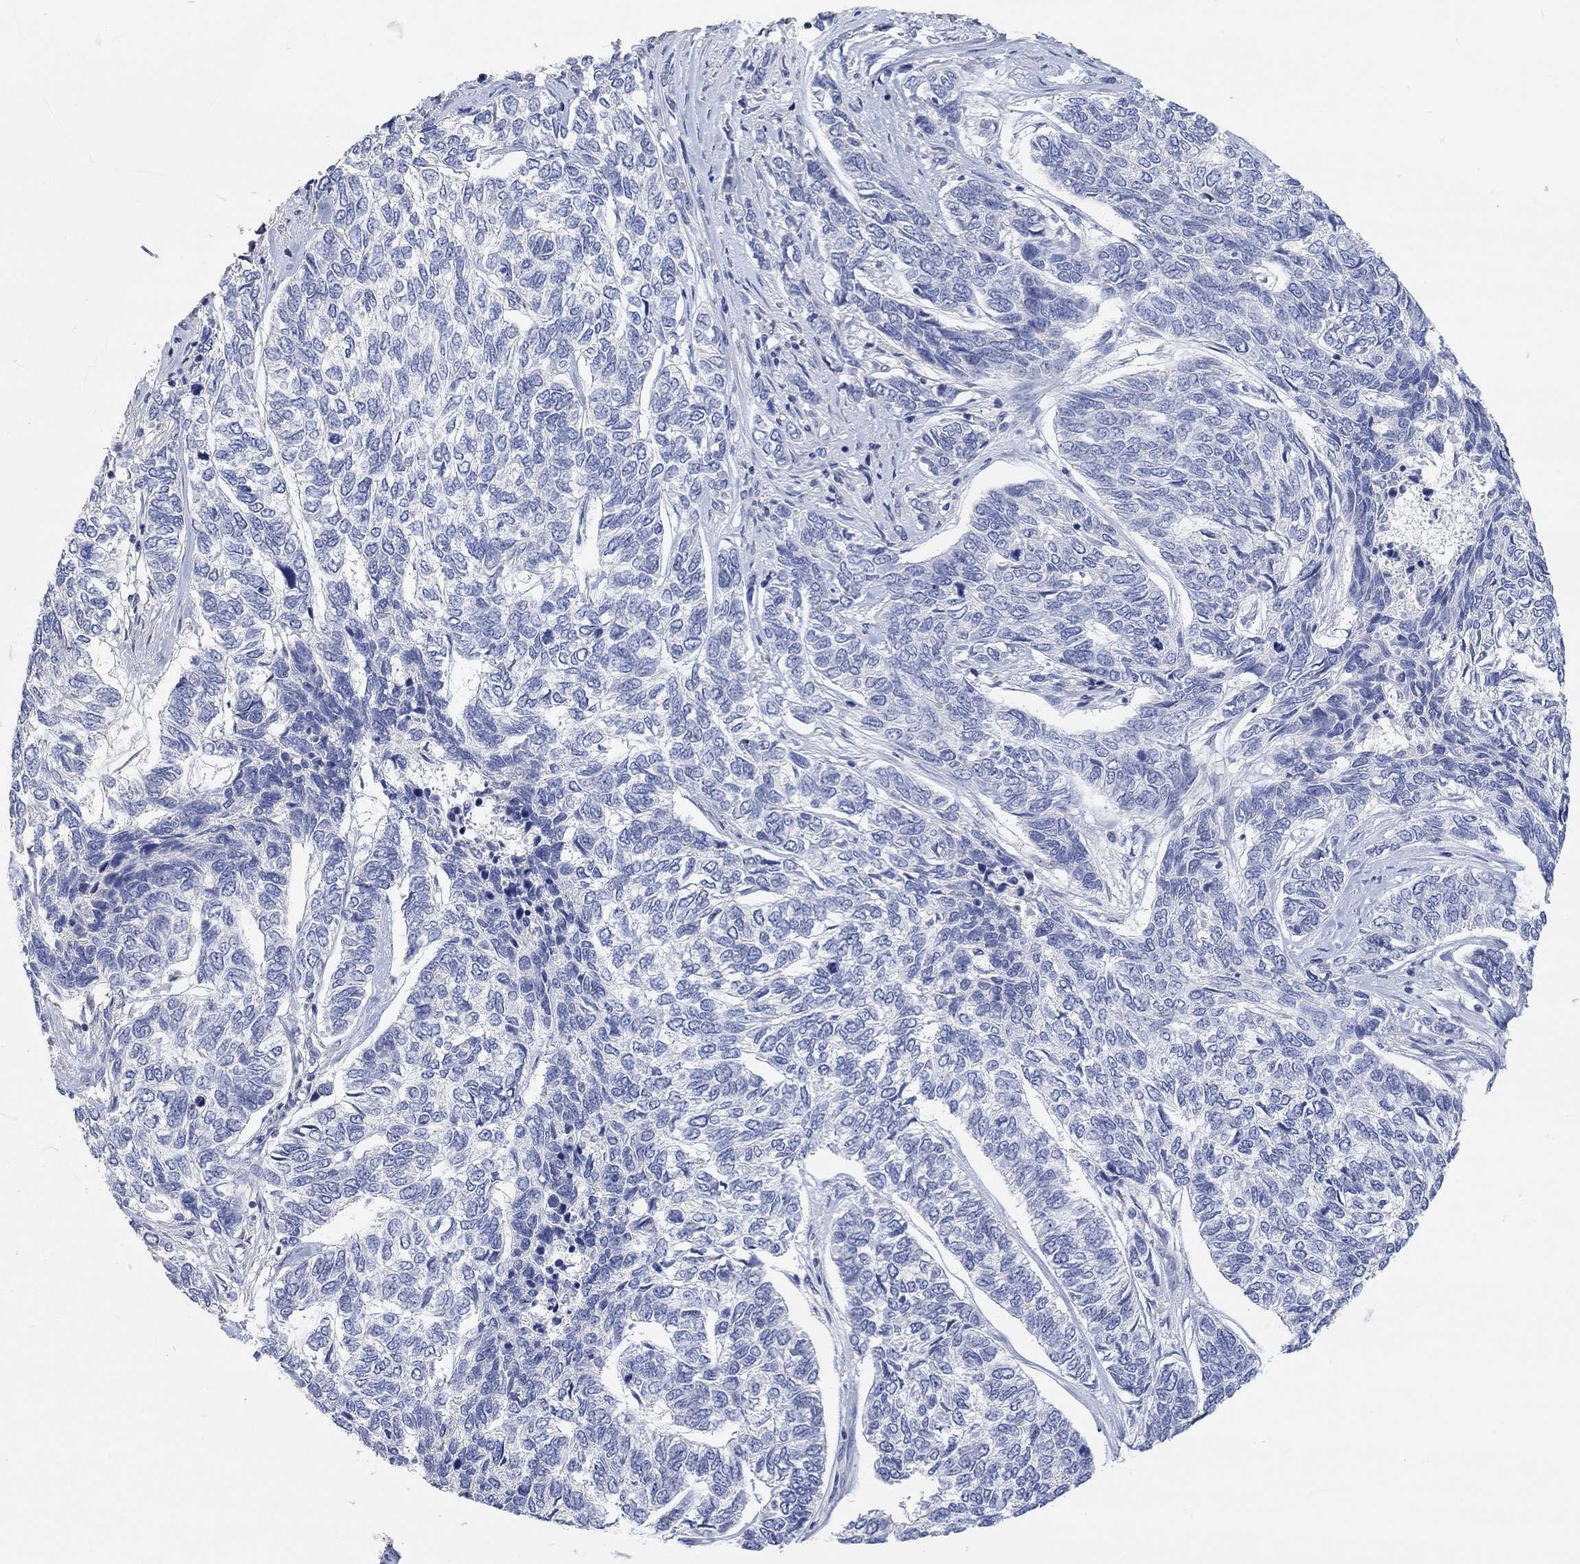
{"staining": {"intensity": "negative", "quantity": "none", "location": "none"}, "tissue": "skin cancer", "cell_type": "Tumor cells", "image_type": "cancer", "snomed": [{"axis": "morphology", "description": "Basal cell carcinoma"}, {"axis": "topography", "description": "Skin"}], "caption": "A histopathology image of human basal cell carcinoma (skin) is negative for staining in tumor cells.", "gene": "NLRP14", "patient": {"sex": "female", "age": 65}}